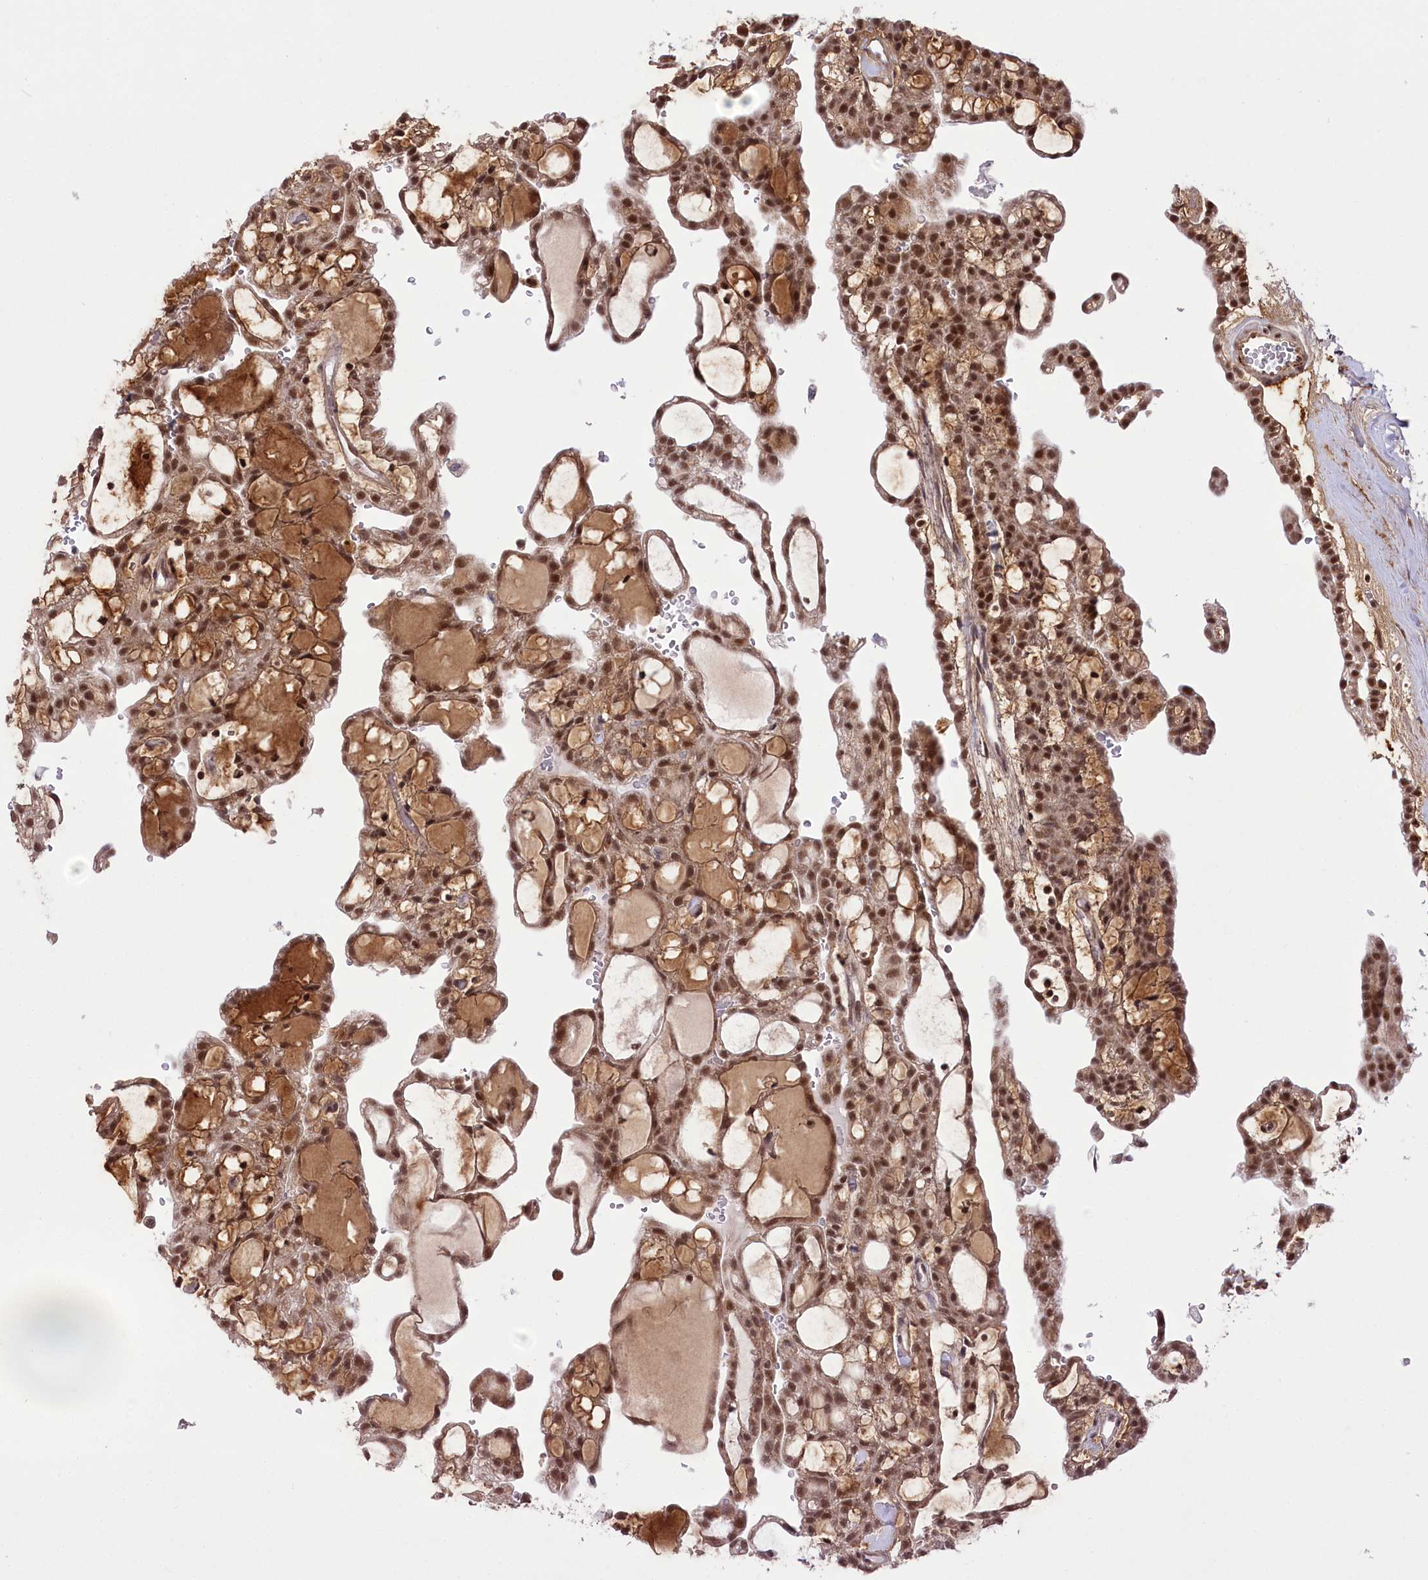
{"staining": {"intensity": "strong", "quantity": ">75%", "location": "cytoplasmic/membranous,nuclear"}, "tissue": "renal cancer", "cell_type": "Tumor cells", "image_type": "cancer", "snomed": [{"axis": "morphology", "description": "Adenocarcinoma, NOS"}, {"axis": "topography", "description": "Kidney"}], "caption": "Immunohistochemical staining of human adenocarcinoma (renal) shows strong cytoplasmic/membranous and nuclear protein expression in about >75% of tumor cells. The protein of interest is stained brown, and the nuclei are stained in blue (DAB IHC with brightfield microscopy, high magnification).", "gene": "ZMAT2", "patient": {"sex": "male", "age": 63}}